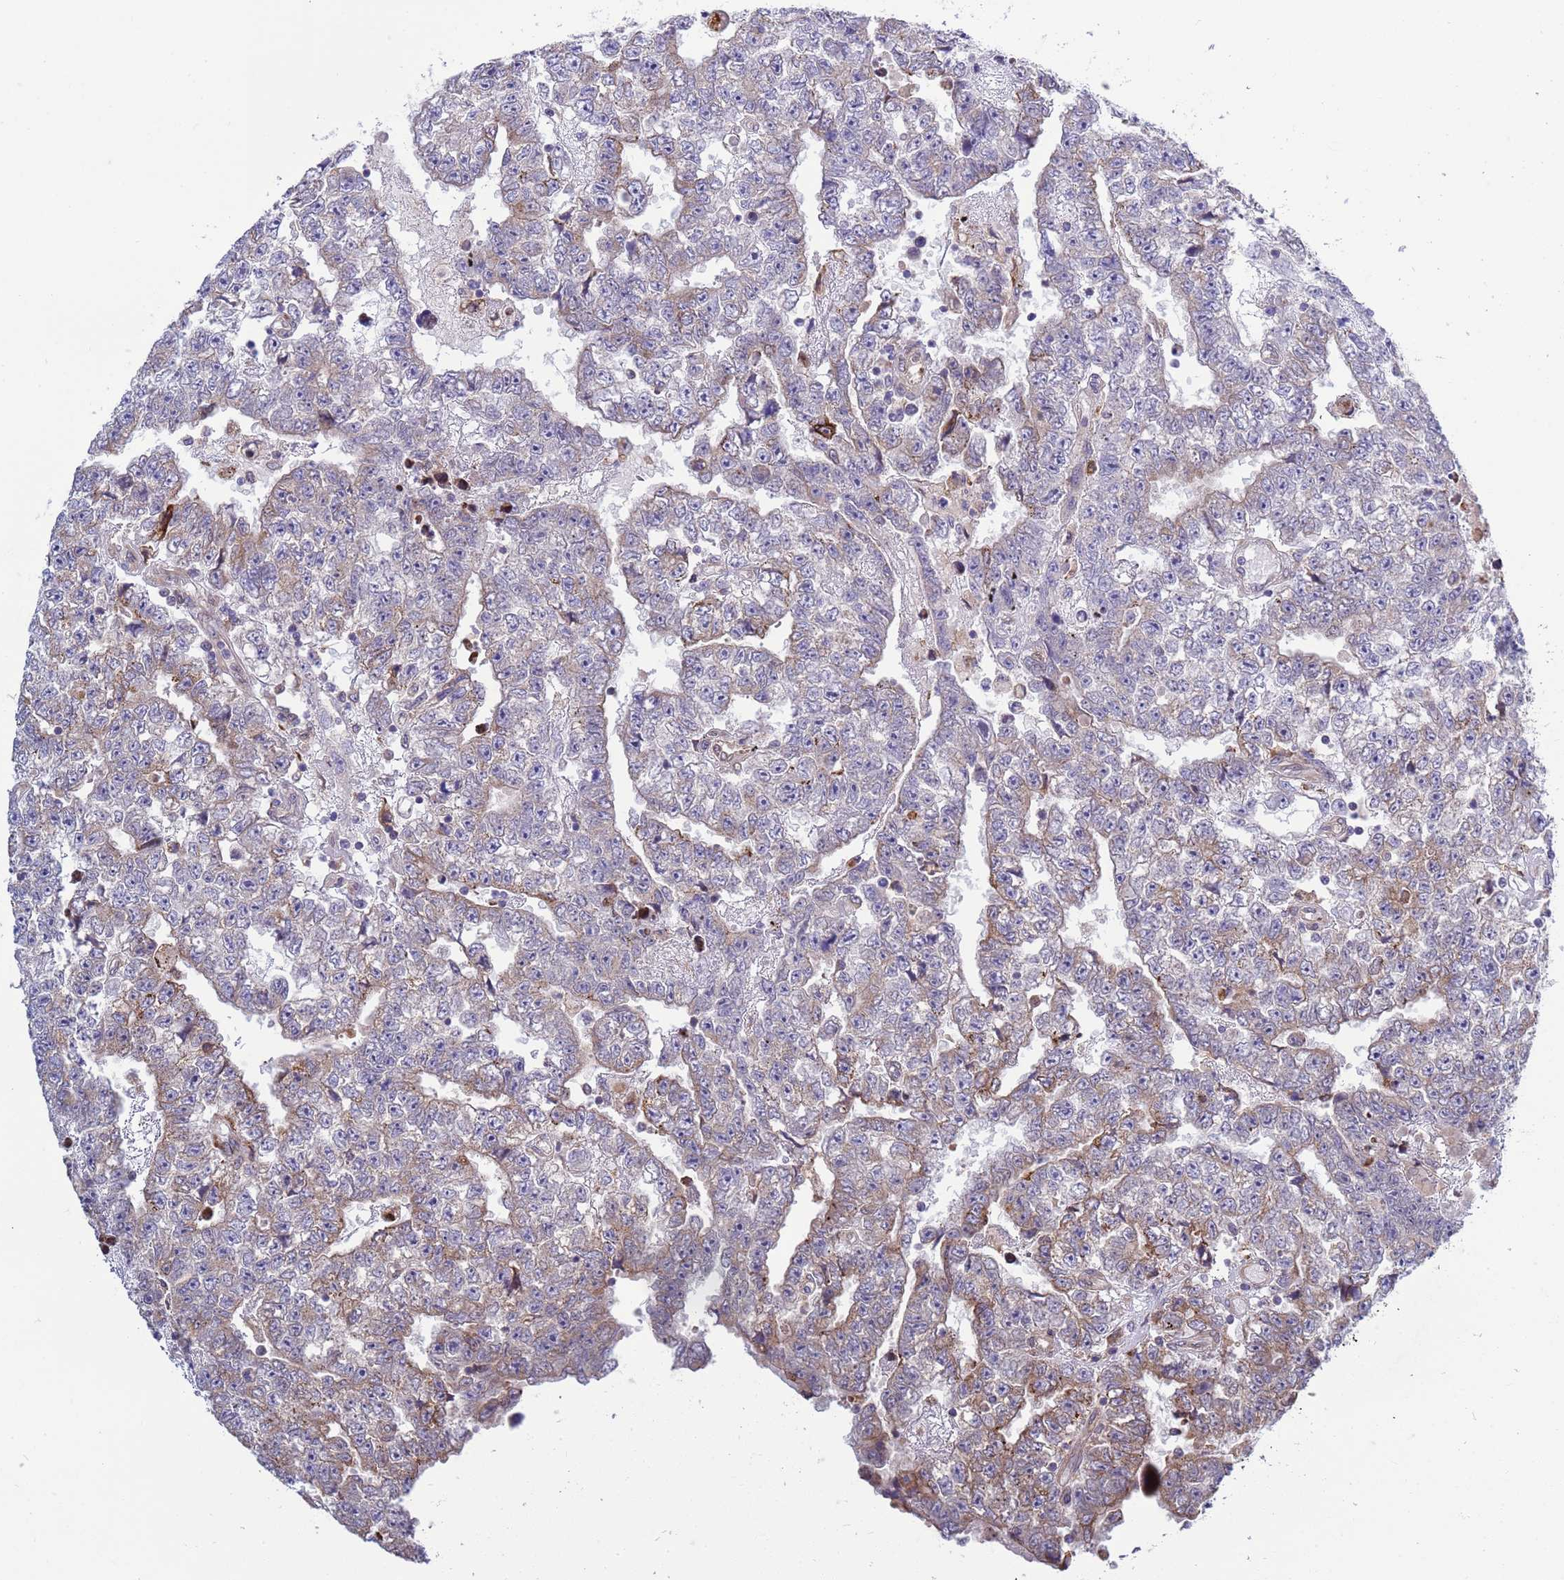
{"staining": {"intensity": "weak", "quantity": "25%-75%", "location": "cytoplasmic/membranous"}, "tissue": "testis cancer", "cell_type": "Tumor cells", "image_type": "cancer", "snomed": [{"axis": "morphology", "description": "Carcinoma, Embryonal, NOS"}, {"axis": "topography", "description": "Testis"}], "caption": "Protein staining of embryonal carcinoma (testis) tissue demonstrates weak cytoplasmic/membranous positivity in about 25%-75% of tumor cells.", "gene": "RAPGEF4", "patient": {"sex": "male", "age": 25}}